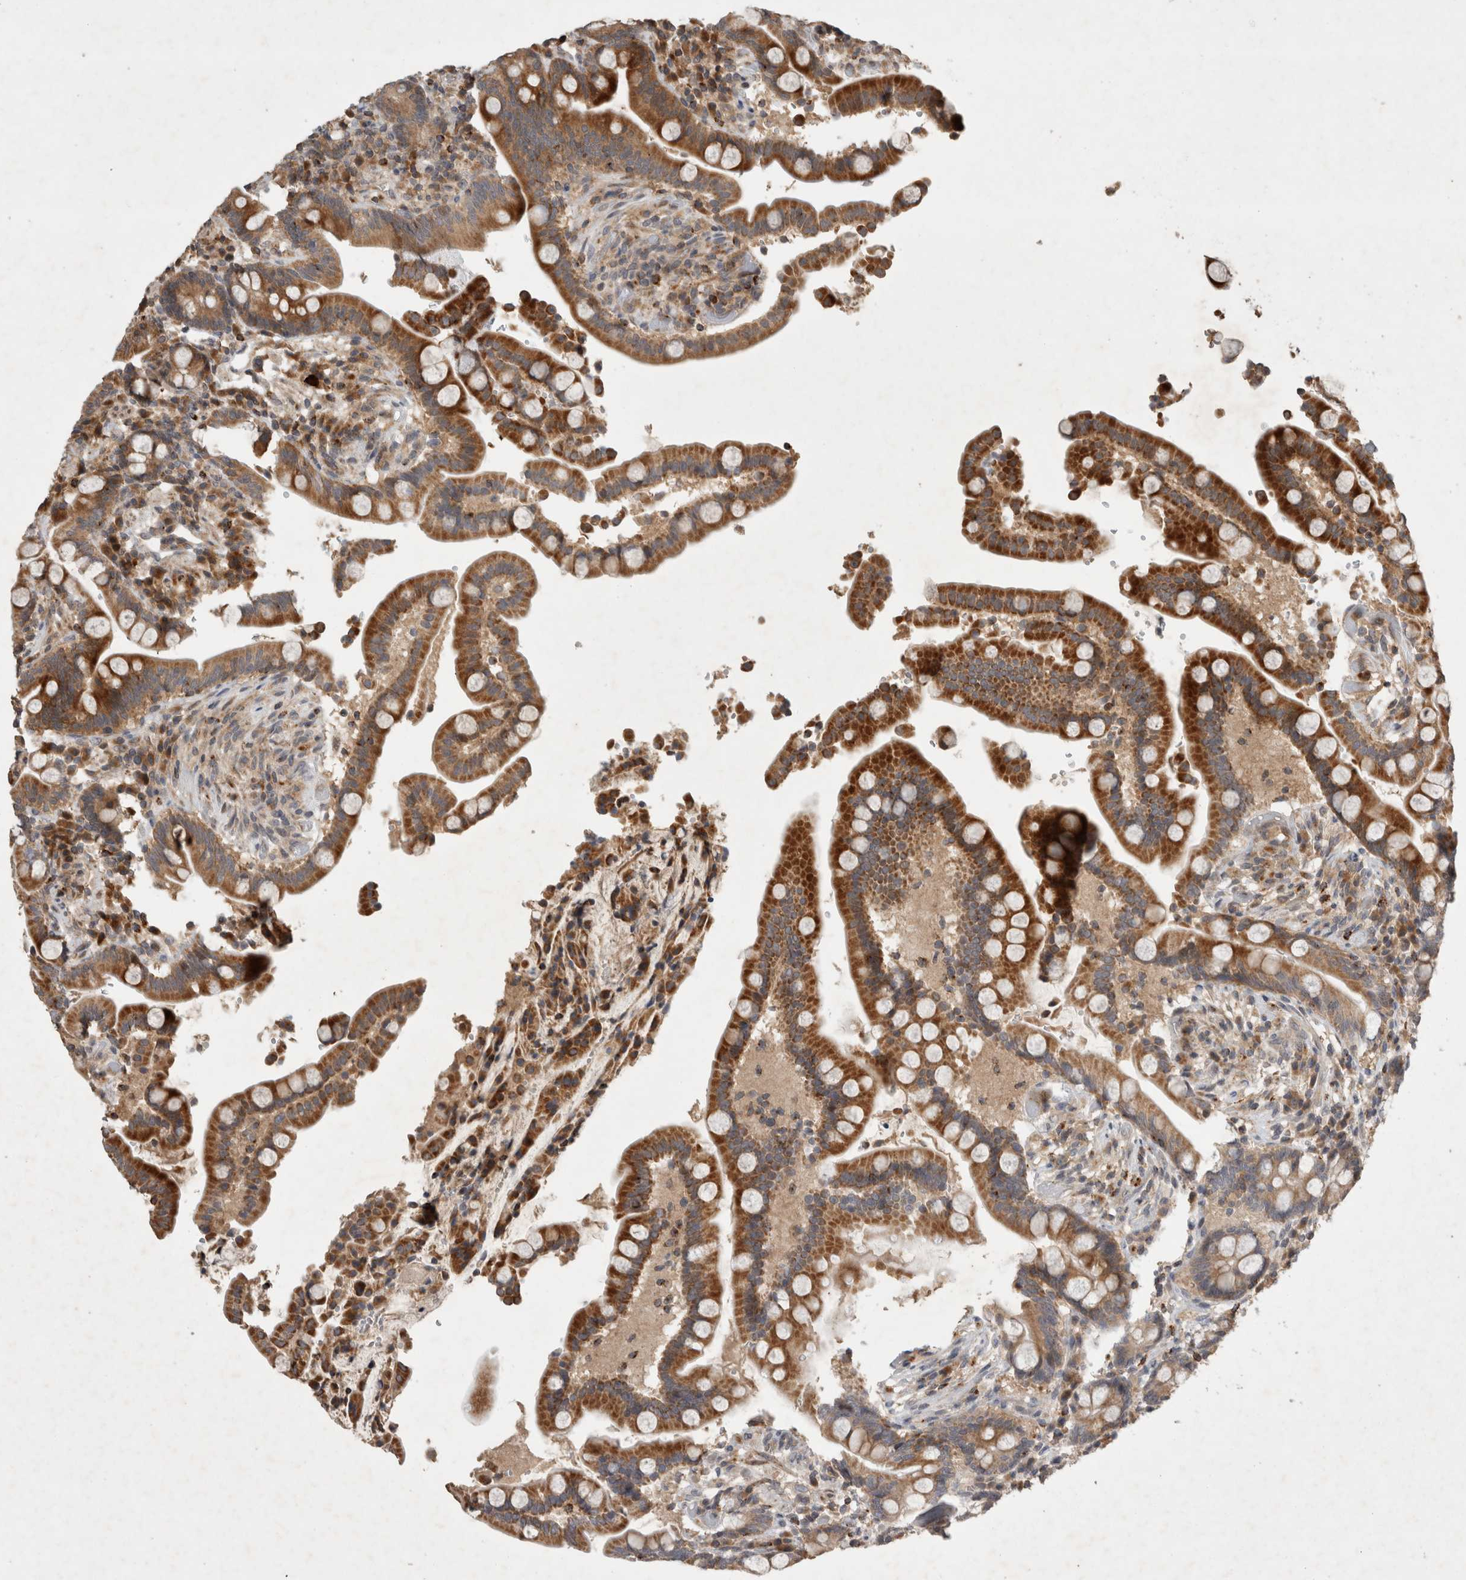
{"staining": {"intensity": "moderate", "quantity": ">75%", "location": "cytoplasmic/membranous"}, "tissue": "colon", "cell_type": "Endothelial cells", "image_type": "normal", "snomed": [{"axis": "morphology", "description": "Normal tissue, NOS"}, {"axis": "topography", "description": "Colon"}], "caption": "Immunohistochemistry (IHC) photomicrograph of normal colon: colon stained using immunohistochemistry displays medium levels of moderate protein expression localized specifically in the cytoplasmic/membranous of endothelial cells, appearing as a cytoplasmic/membranous brown color.", "gene": "SERAC1", "patient": {"sex": "male", "age": 73}}